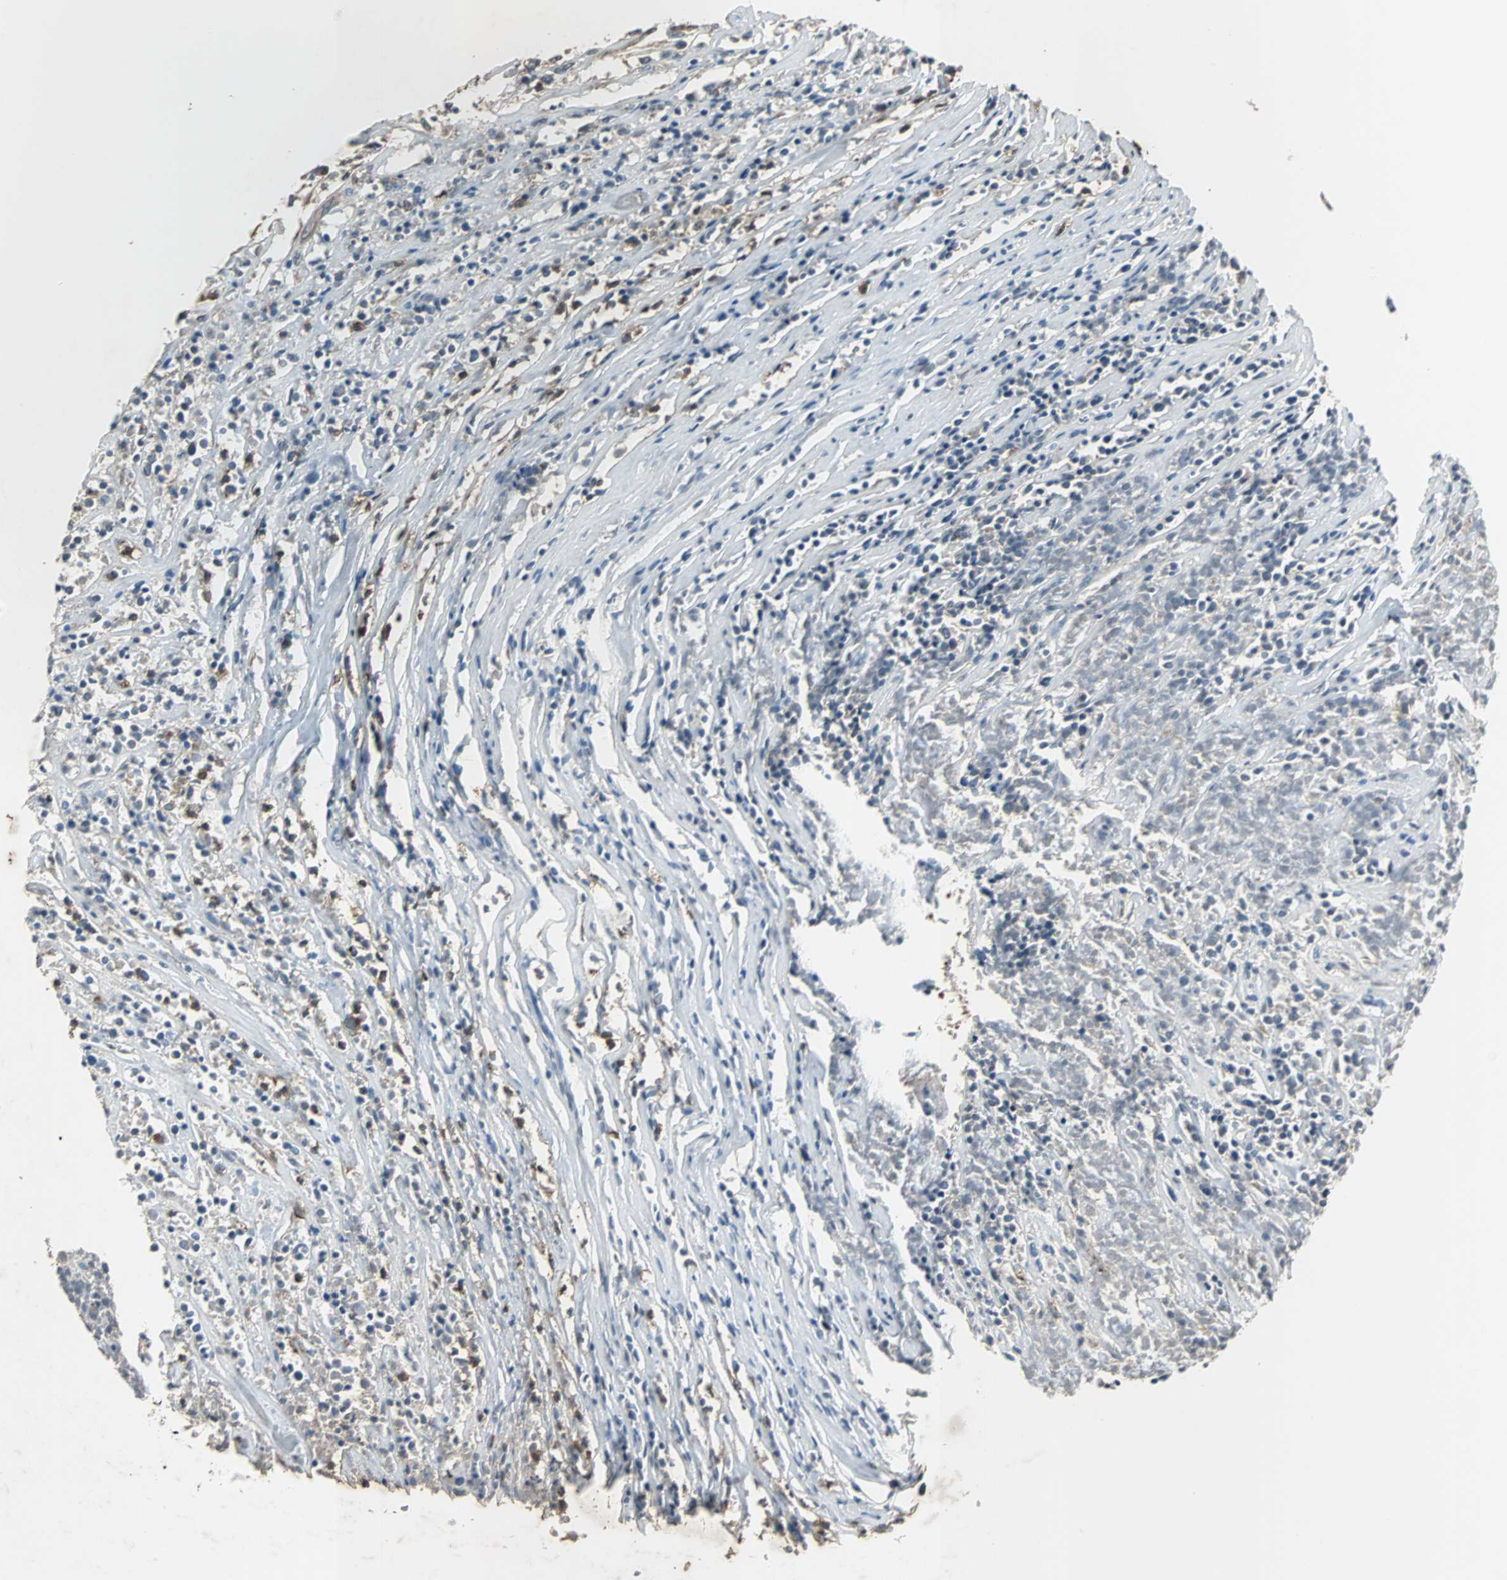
{"staining": {"intensity": "weak", "quantity": "<25%", "location": "cytoplasmic/membranous"}, "tissue": "lymphoma", "cell_type": "Tumor cells", "image_type": "cancer", "snomed": [{"axis": "morphology", "description": "Malignant lymphoma, non-Hodgkin's type, High grade"}, {"axis": "topography", "description": "Lymph node"}], "caption": "Malignant lymphoma, non-Hodgkin's type (high-grade) was stained to show a protein in brown. There is no significant expression in tumor cells. Nuclei are stained in blue.", "gene": "SOS1", "patient": {"sex": "female", "age": 73}}